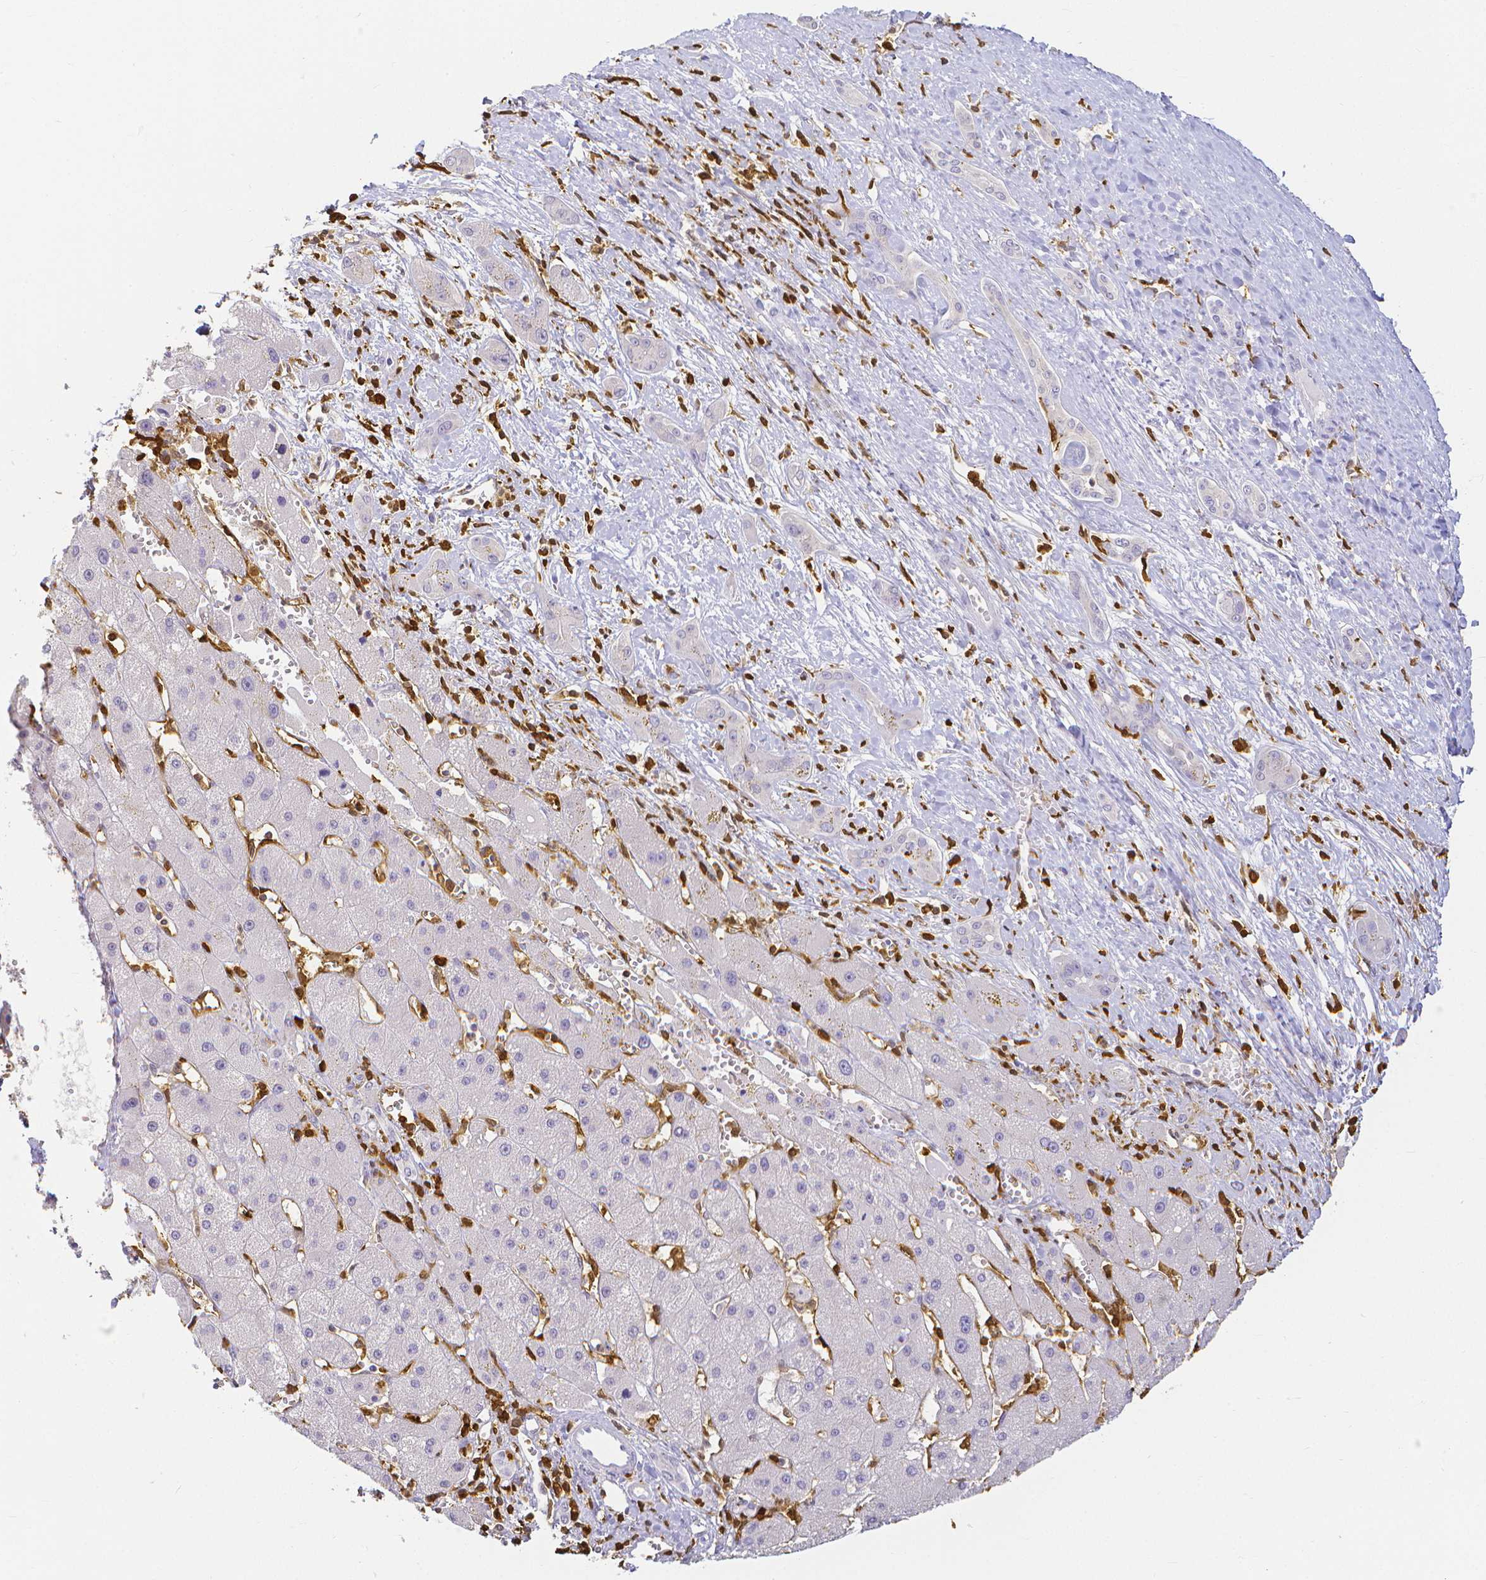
{"staining": {"intensity": "negative", "quantity": "none", "location": "none"}, "tissue": "liver cancer", "cell_type": "Tumor cells", "image_type": "cancer", "snomed": [{"axis": "morphology", "description": "Carcinoma, Hepatocellular, NOS"}, {"axis": "topography", "description": "Liver"}], "caption": "Protein analysis of hepatocellular carcinoma (liver) displays no significant staining in tumor cells. The staining is performed using DAB (3,3'-diaminobenzidine) brown chromogen with nuclei counter-stained in using hematoxylin.", "gene": "COTL1", "patient": {"sex": "female", "age": 82}}